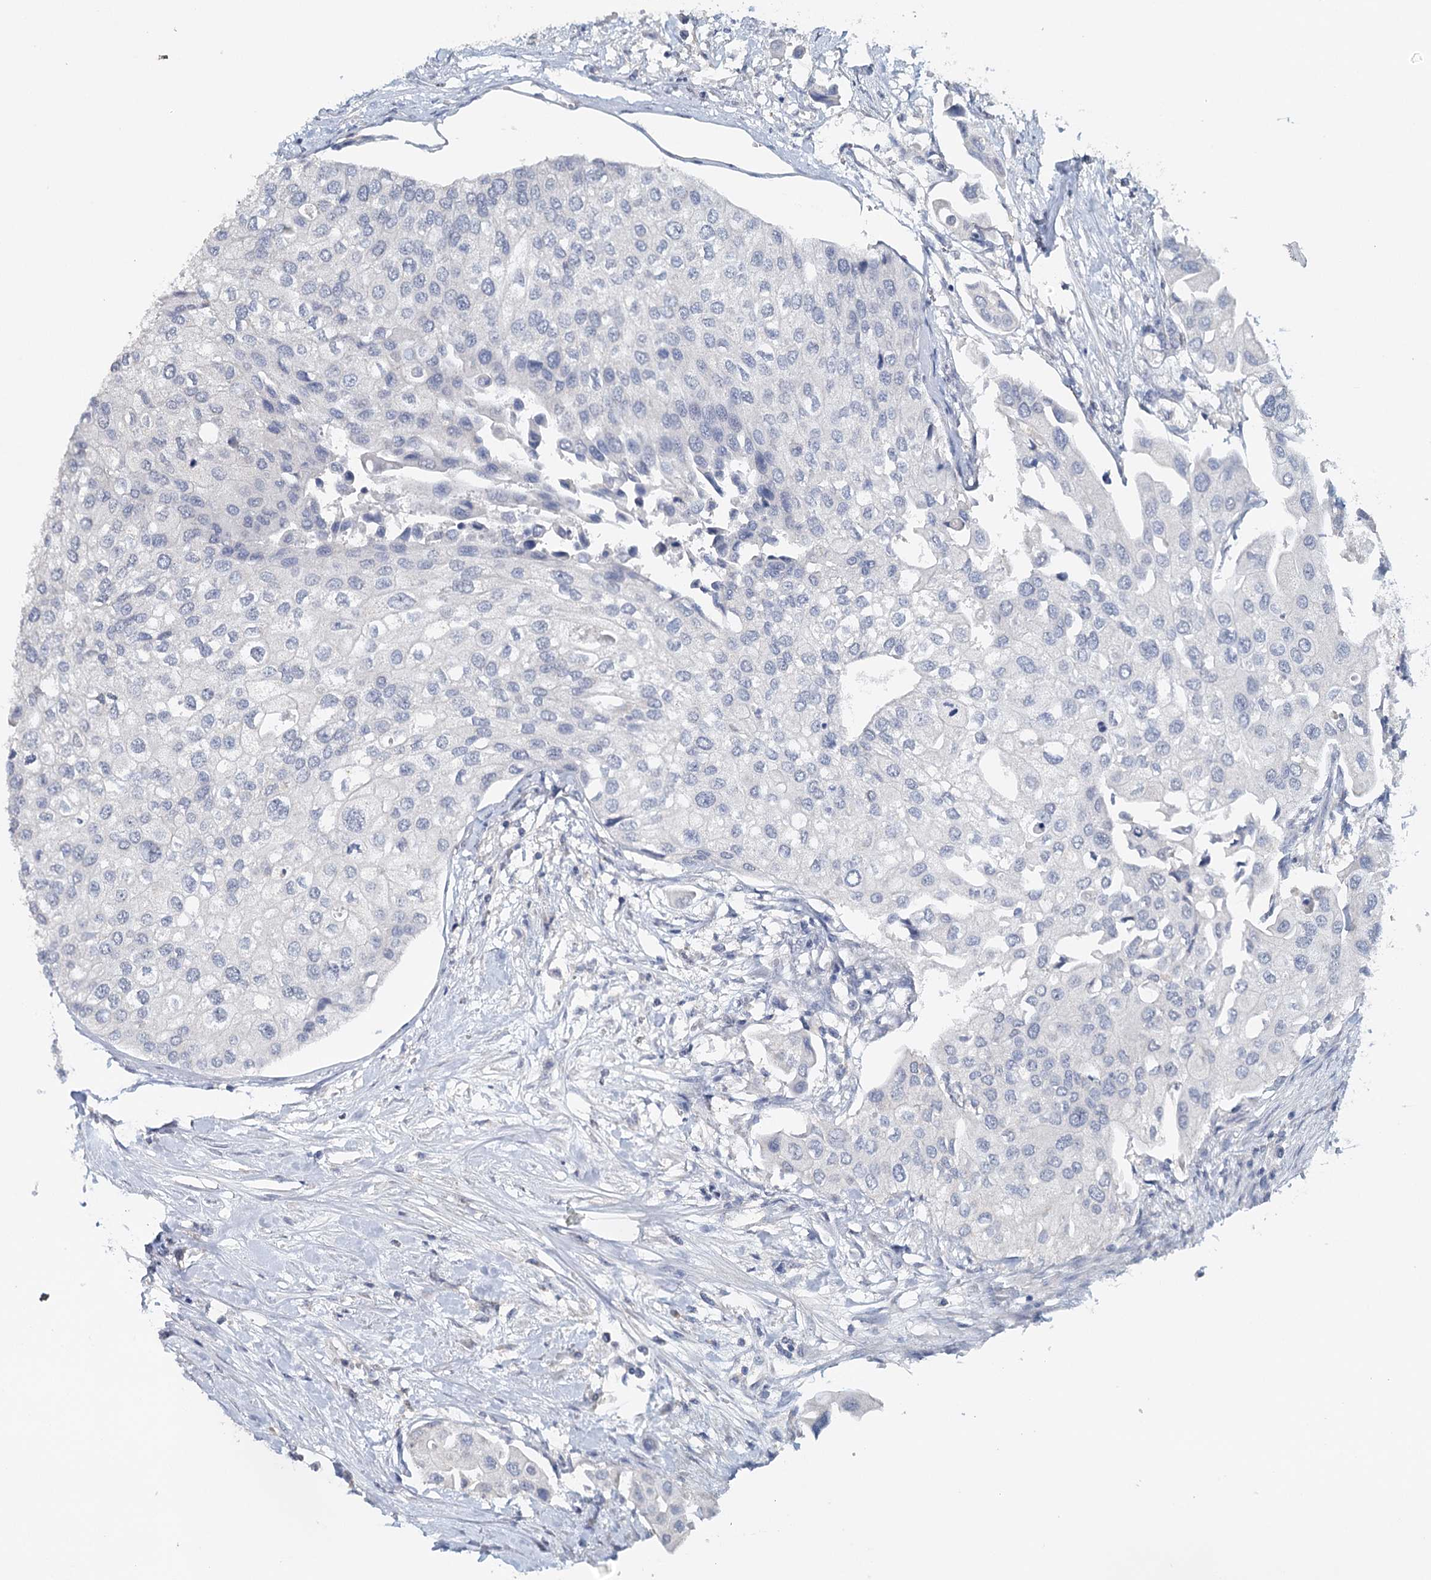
{"staining": {"intensity": "negative", "quantity": "none", "location": "none"}, "tissue": "urothelial cancer", "cell_type": "Tumor cells", "image_type": "cancer", "snomed": [{"axis": "morphology", "description": "Urothelial carcinoma, High grade"}, {"axis": "topography", "description": "Urinary bladder"}], "caption": "Tumor cells show no significant protein expression in urothelial carcinoma (high-grade). (Immunohistochemistry, brightfield microscopy, high magnification).", "gene": "SYNPO", "patient": {"sex": "male", "age": 64}}